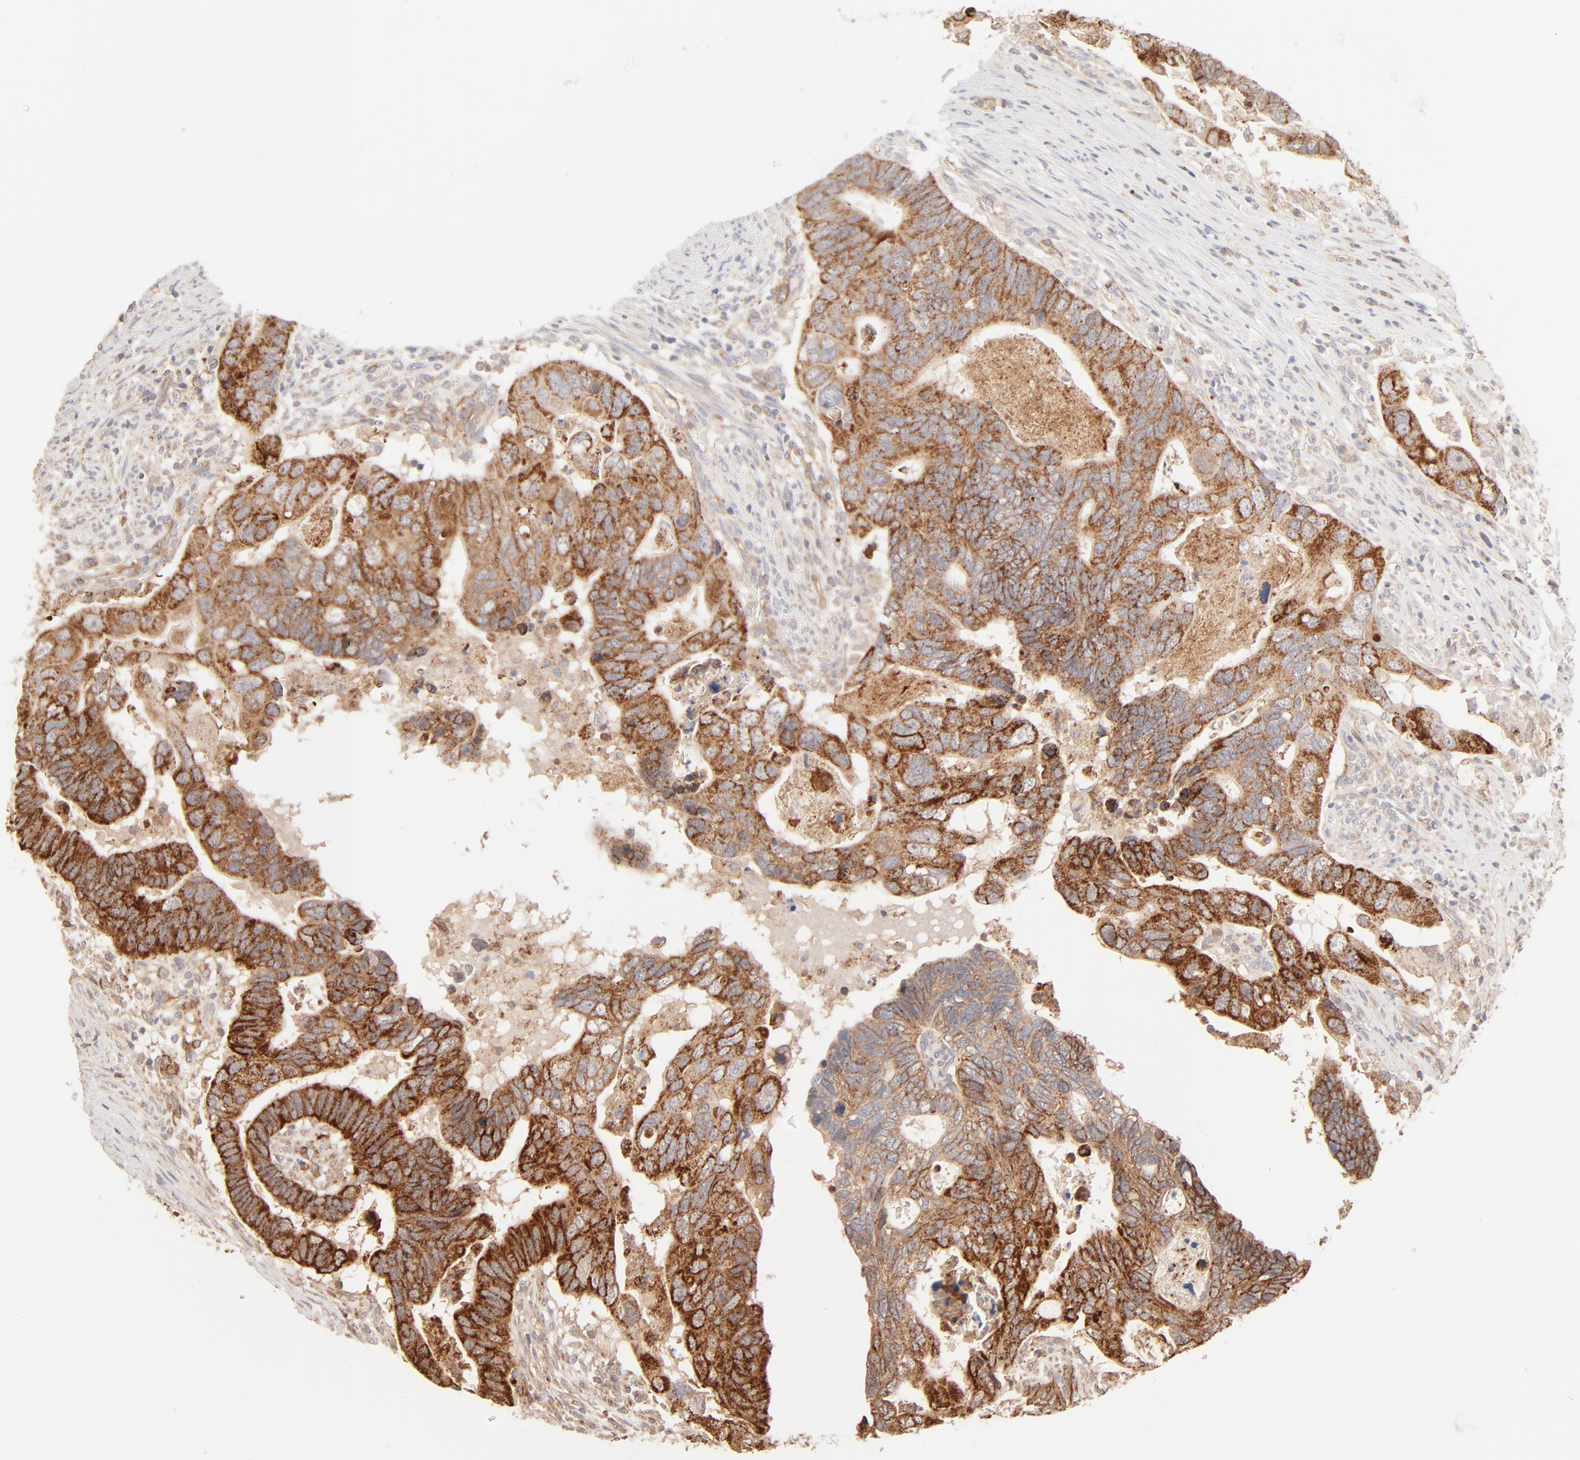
{"staining": {"intensity": "strong", "quantity": ">75%", "location": "cytoplasmic/membranous"}, "tissue": "colorectal cancer", "cell_type": "Tumor cells", "image_type": "cancer", "snomed": [{"axis": "morphology", "description": "Adenocarcinoma, NOS"}, {"axis": "topography", "description": "Rectum"}], "caption": "A high-resolution image shows immunohistochemistry (IHC) staining of colorectal adenocarcinoma, which demonstrates strong cytoplasmic/membranous expression in about >75% of tumor cells.", "gene": "CSPG4", "patient": {"sex": "male", "age": 53}}